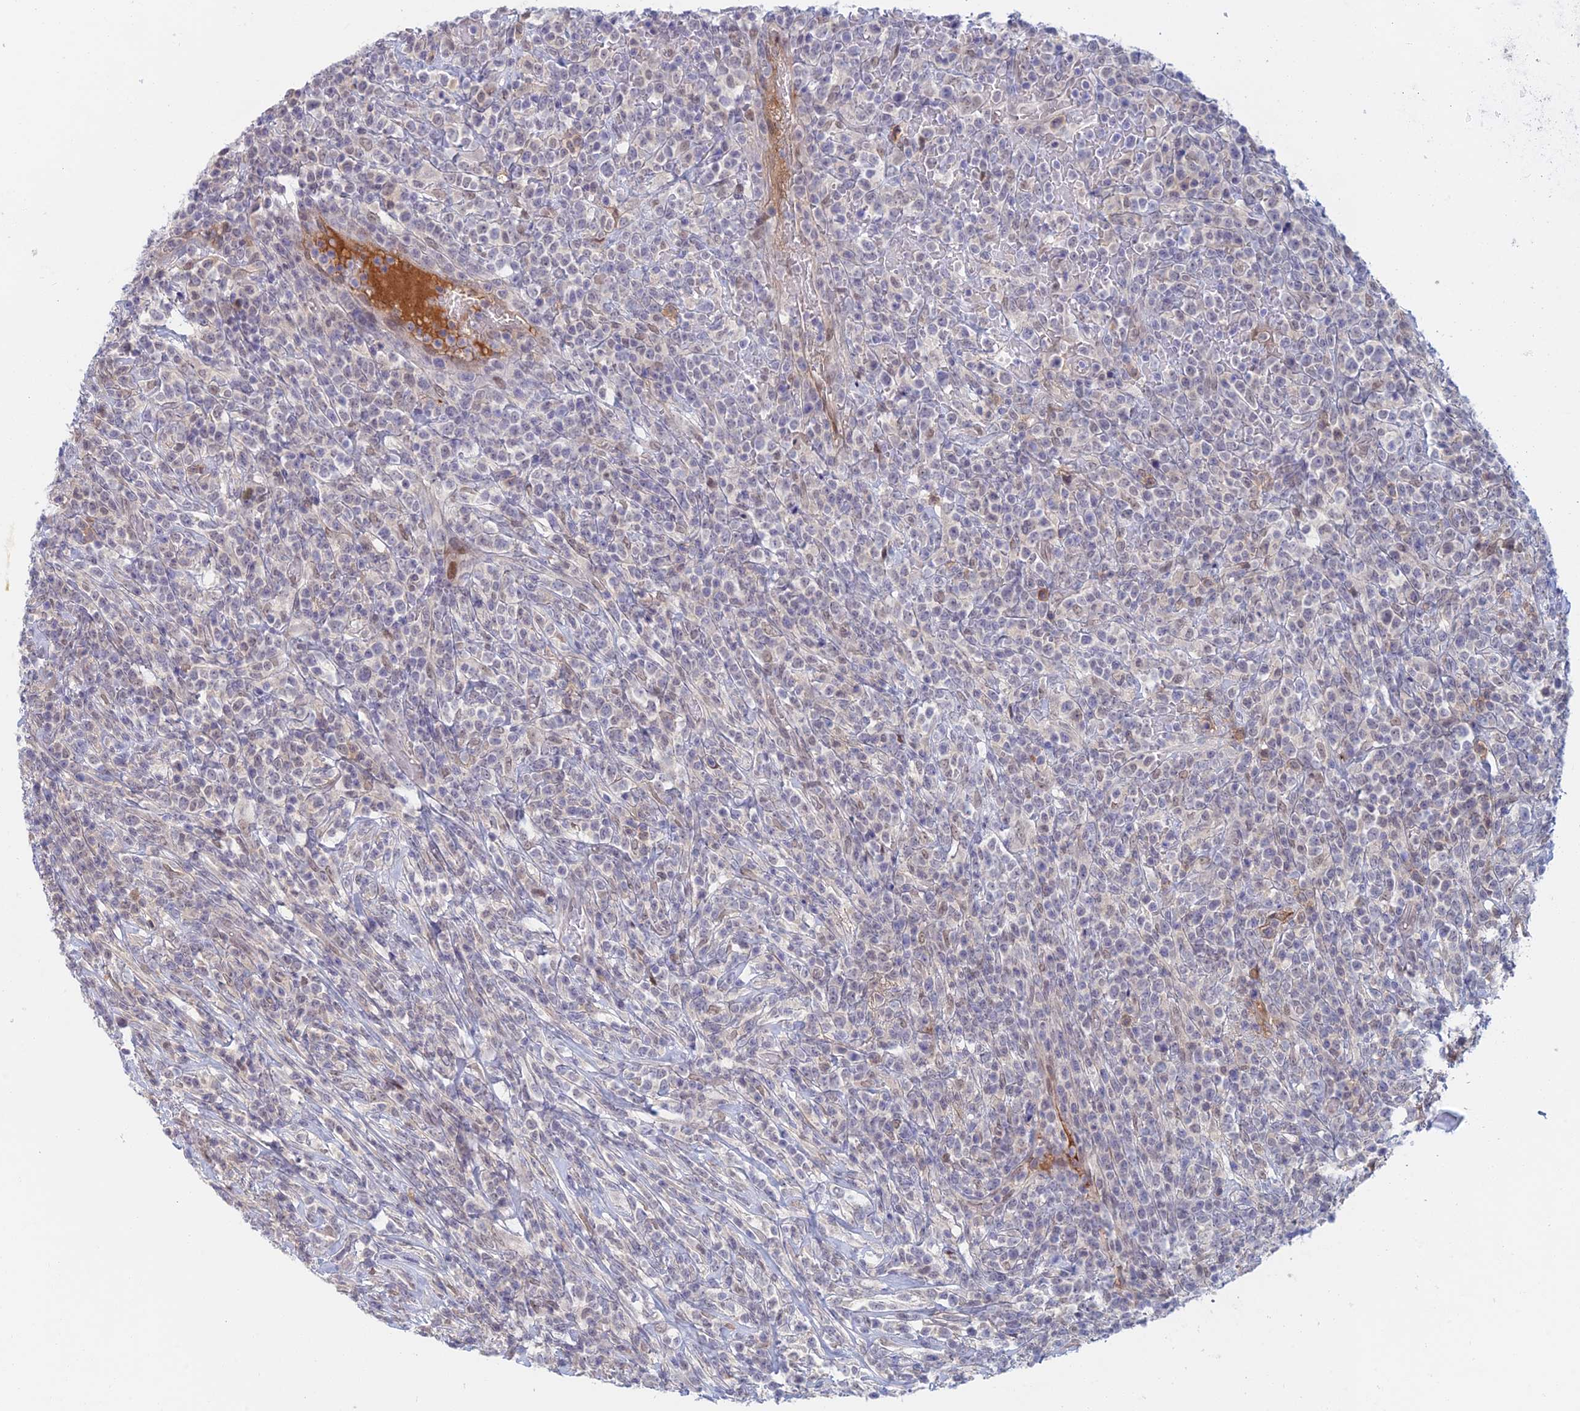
{"staining": {"intensity": "negative", "quantity": "none", "location": "none"}, "tissue": "lymphoma", "cell_type": "Tumor cells", "image_type": "cancer", "snomed": [{"axis": "morphology", "description": "Malignant lymphoma, non-Hodgkin's type, High grade"}, {"axis": "topography", "description": "Colon"}], "caption": "A photomicrograph of lymphoma stained for a protein exhibits no brown staining in tumor cells.", "gene": "ZUP1", "patient": {"sex": "female", "age": 53}}